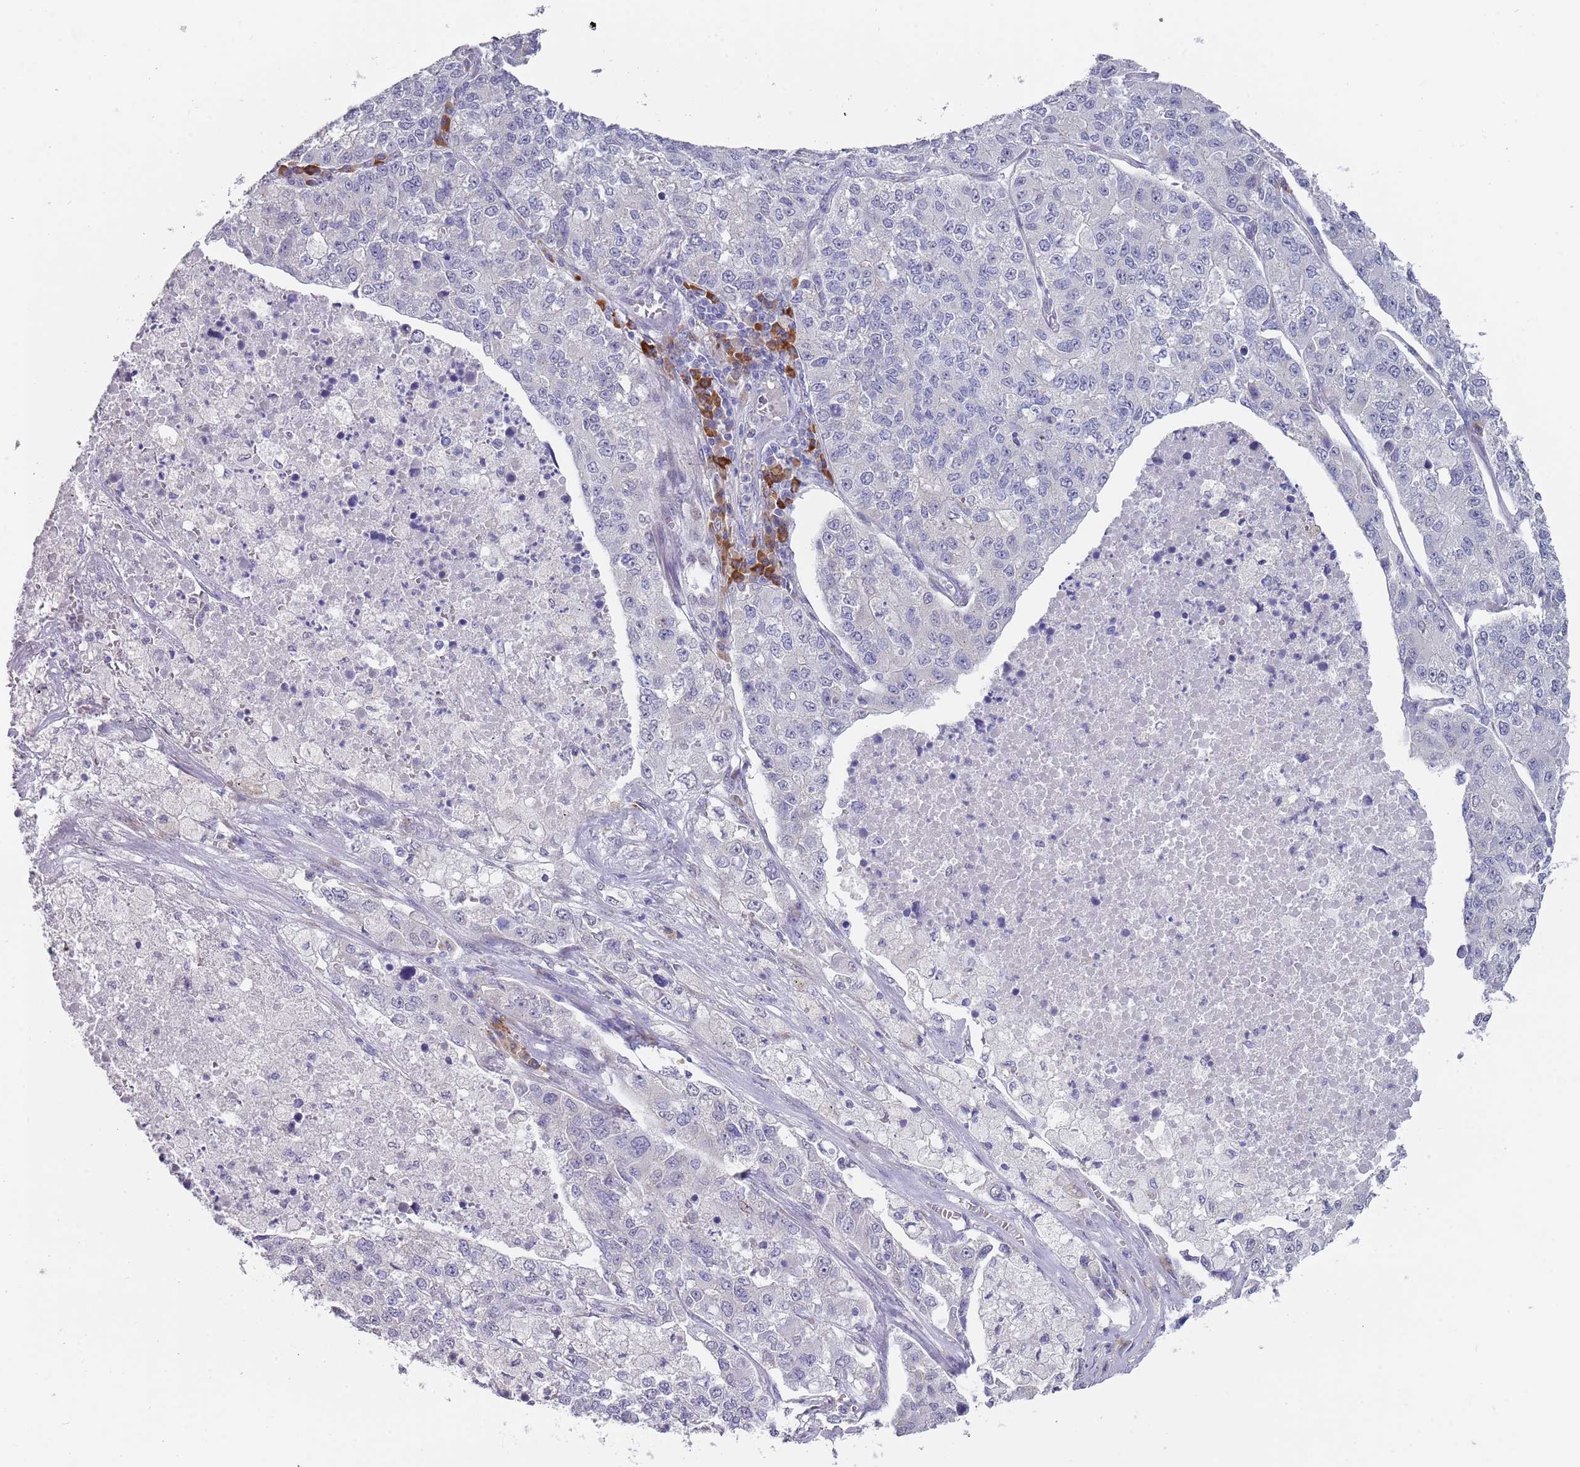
{"staining": {"intensity": "negative", "quantity": "none", "location": "none"}, "tissue": "lung cancer", "cell_type": "Tumor cells", "image_type": "cancer", "snomed": [{"axis": "morphology", "description": "Adenocarcinoma, NOS"}, {"axis": "topography", "description": "Lung"}], "caption": "Immunohistochemistry micrograph of neoplastic tissue: human adenocarcinoma (lung) stained with DAB (3,3'-diaminobenzidine) displays no significant protein positivity in tumor cells.", "gene": "TNRC6C", "patient": {"sex": "male", "age": 49}}